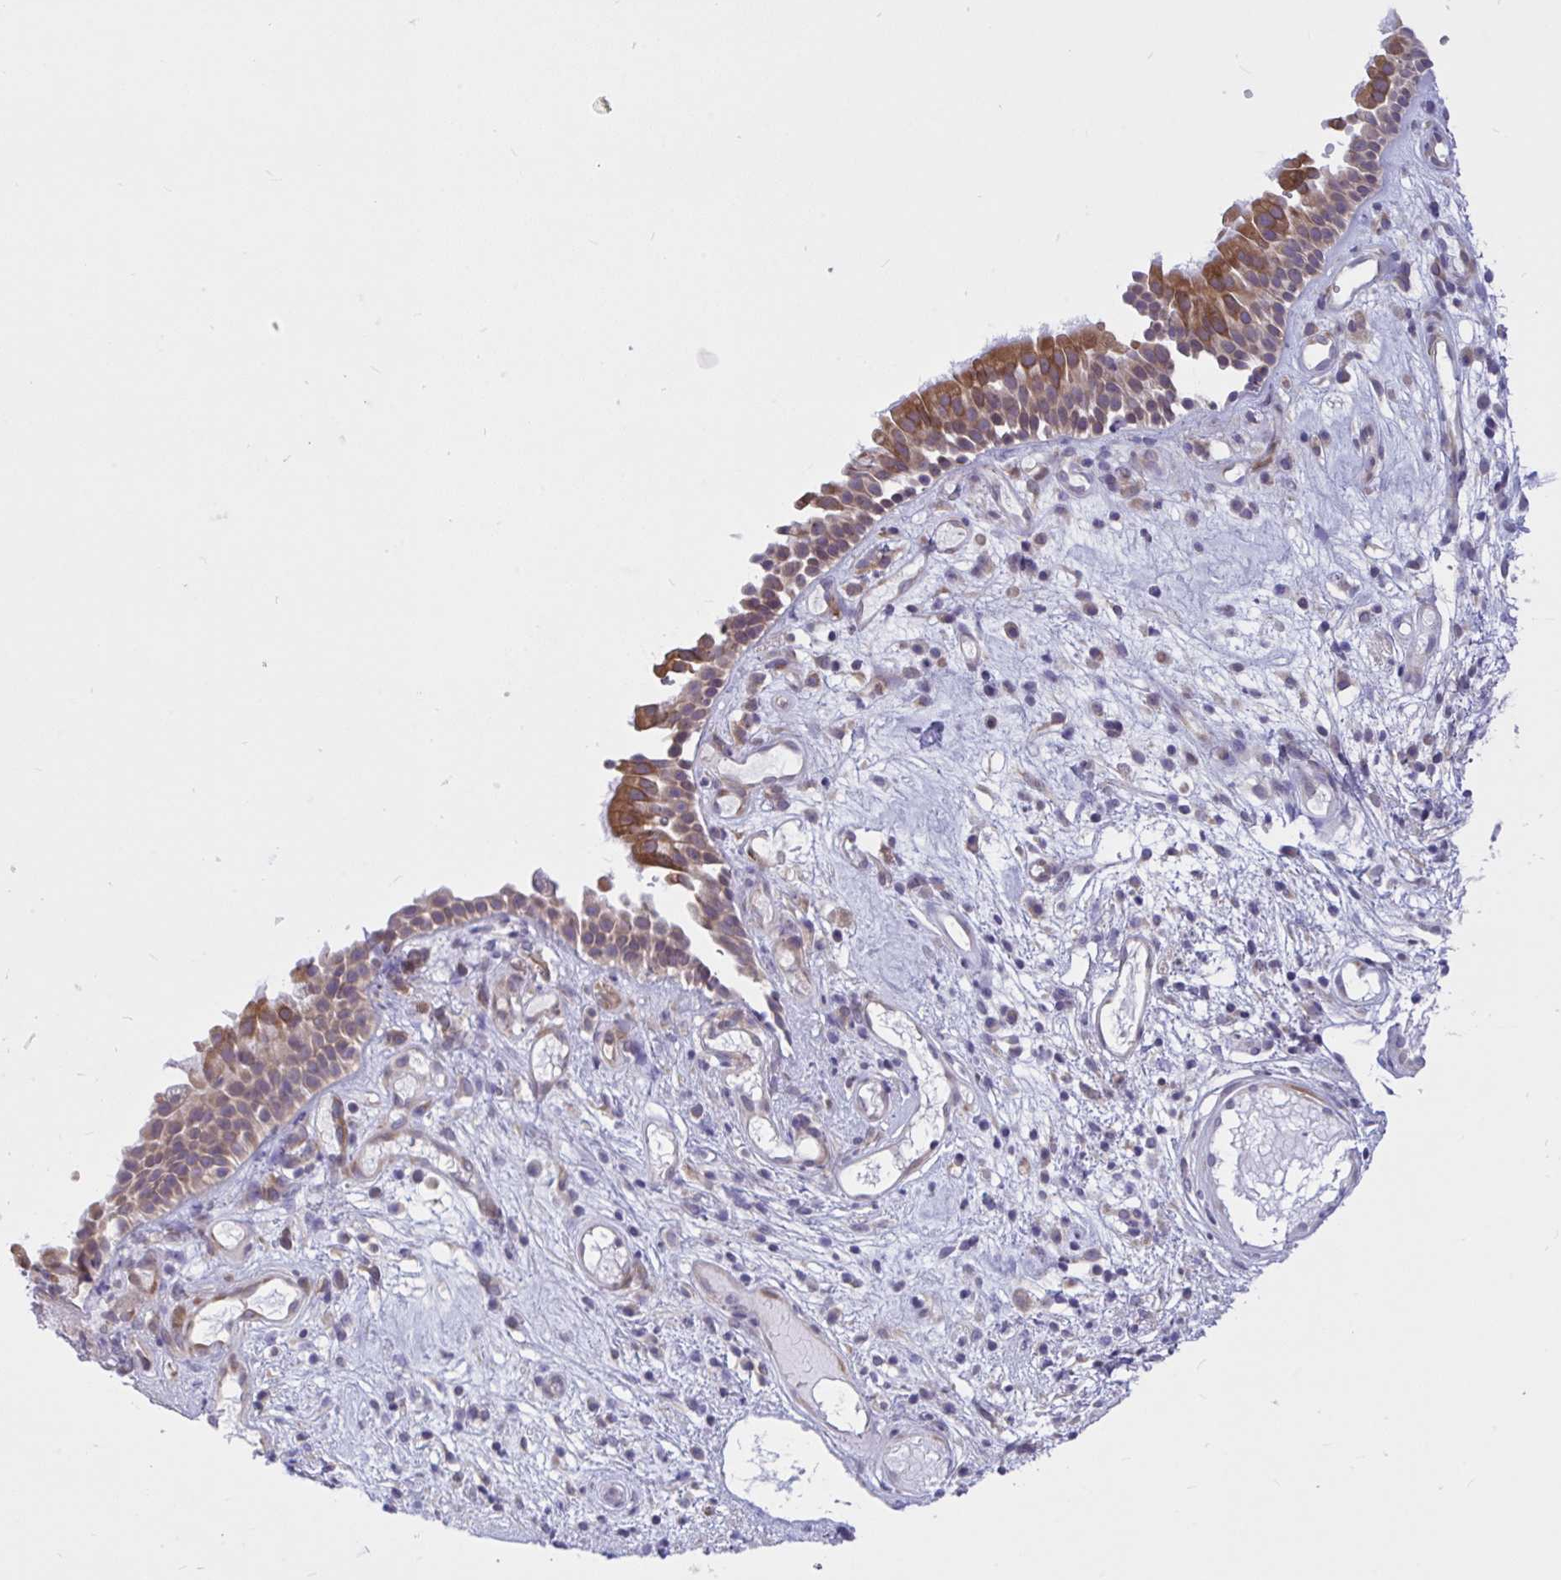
{"staining": {"intensity": "moderate", "quantity": ">75%", "location": "cytoplasmic/membranous"}, "tissue": "nasopharynx", "cell_type": "Respiratory epithelial cells", "image_type": "normal", "snomed": [{"axis": "morphology", "description": "Normal tissue, NOS"}, {"axis": "morphology", "description": "Inflammation, NOS"}, {"axis": "topography", "description": "Nasopharynx"}], "caption": "Protein expression analysis of benign nasopharynx displays moderate cytoplasmic/membranous expression in approximately >75% of respiratory epithelial cells. The staining is performed using DAB (3,3'-diaminobenzidine) brown chromogen to label protein expression. The nuclei are counter-stained blue using hematoxylin.", "gene": "CAMLG", "patient": {"sex": "male", "age": 54}}